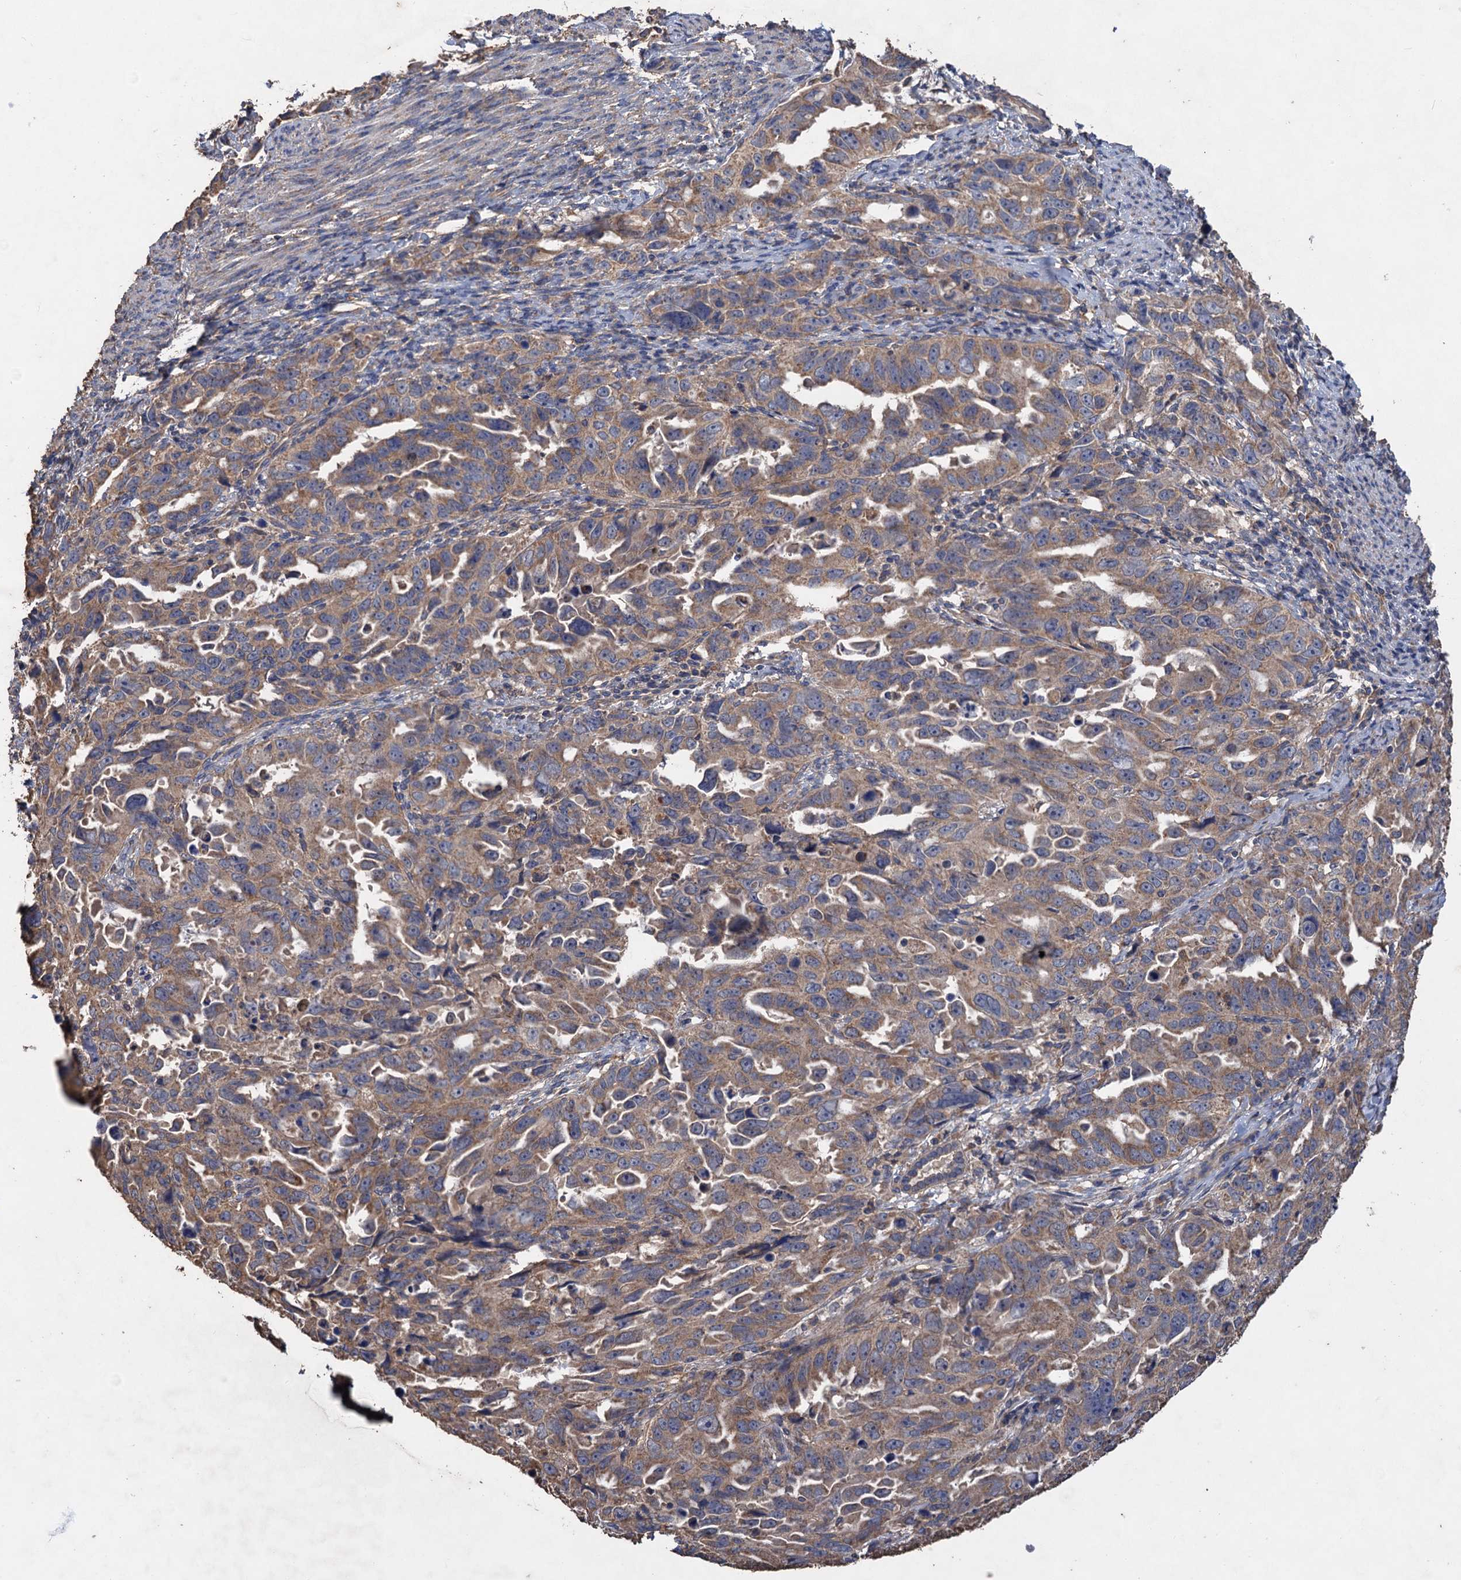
{"staining": {"intensity": "moderate", "quantity": ">75%", "location": "cytoplasmic/membranous"}, "tissue": "endometrial cancer", "cell_type": "Tumor cells", "image_type": "cancer", "snomed": [{"axis": "morphology", "description": "Adenocarcinoma, NOS"}, {"axis": "topography", "description": "Endometrium"}], "caption": "Approximately >75% of tumor cells in human endometrial cancer (adenocarcinoma) exhibit moderate cytoplasmic/membranous protein positivity as visualized by brown immunohistochemical staining.", "gene": "SCUBE3", "patient": {"sex": "female", "age": 65}}